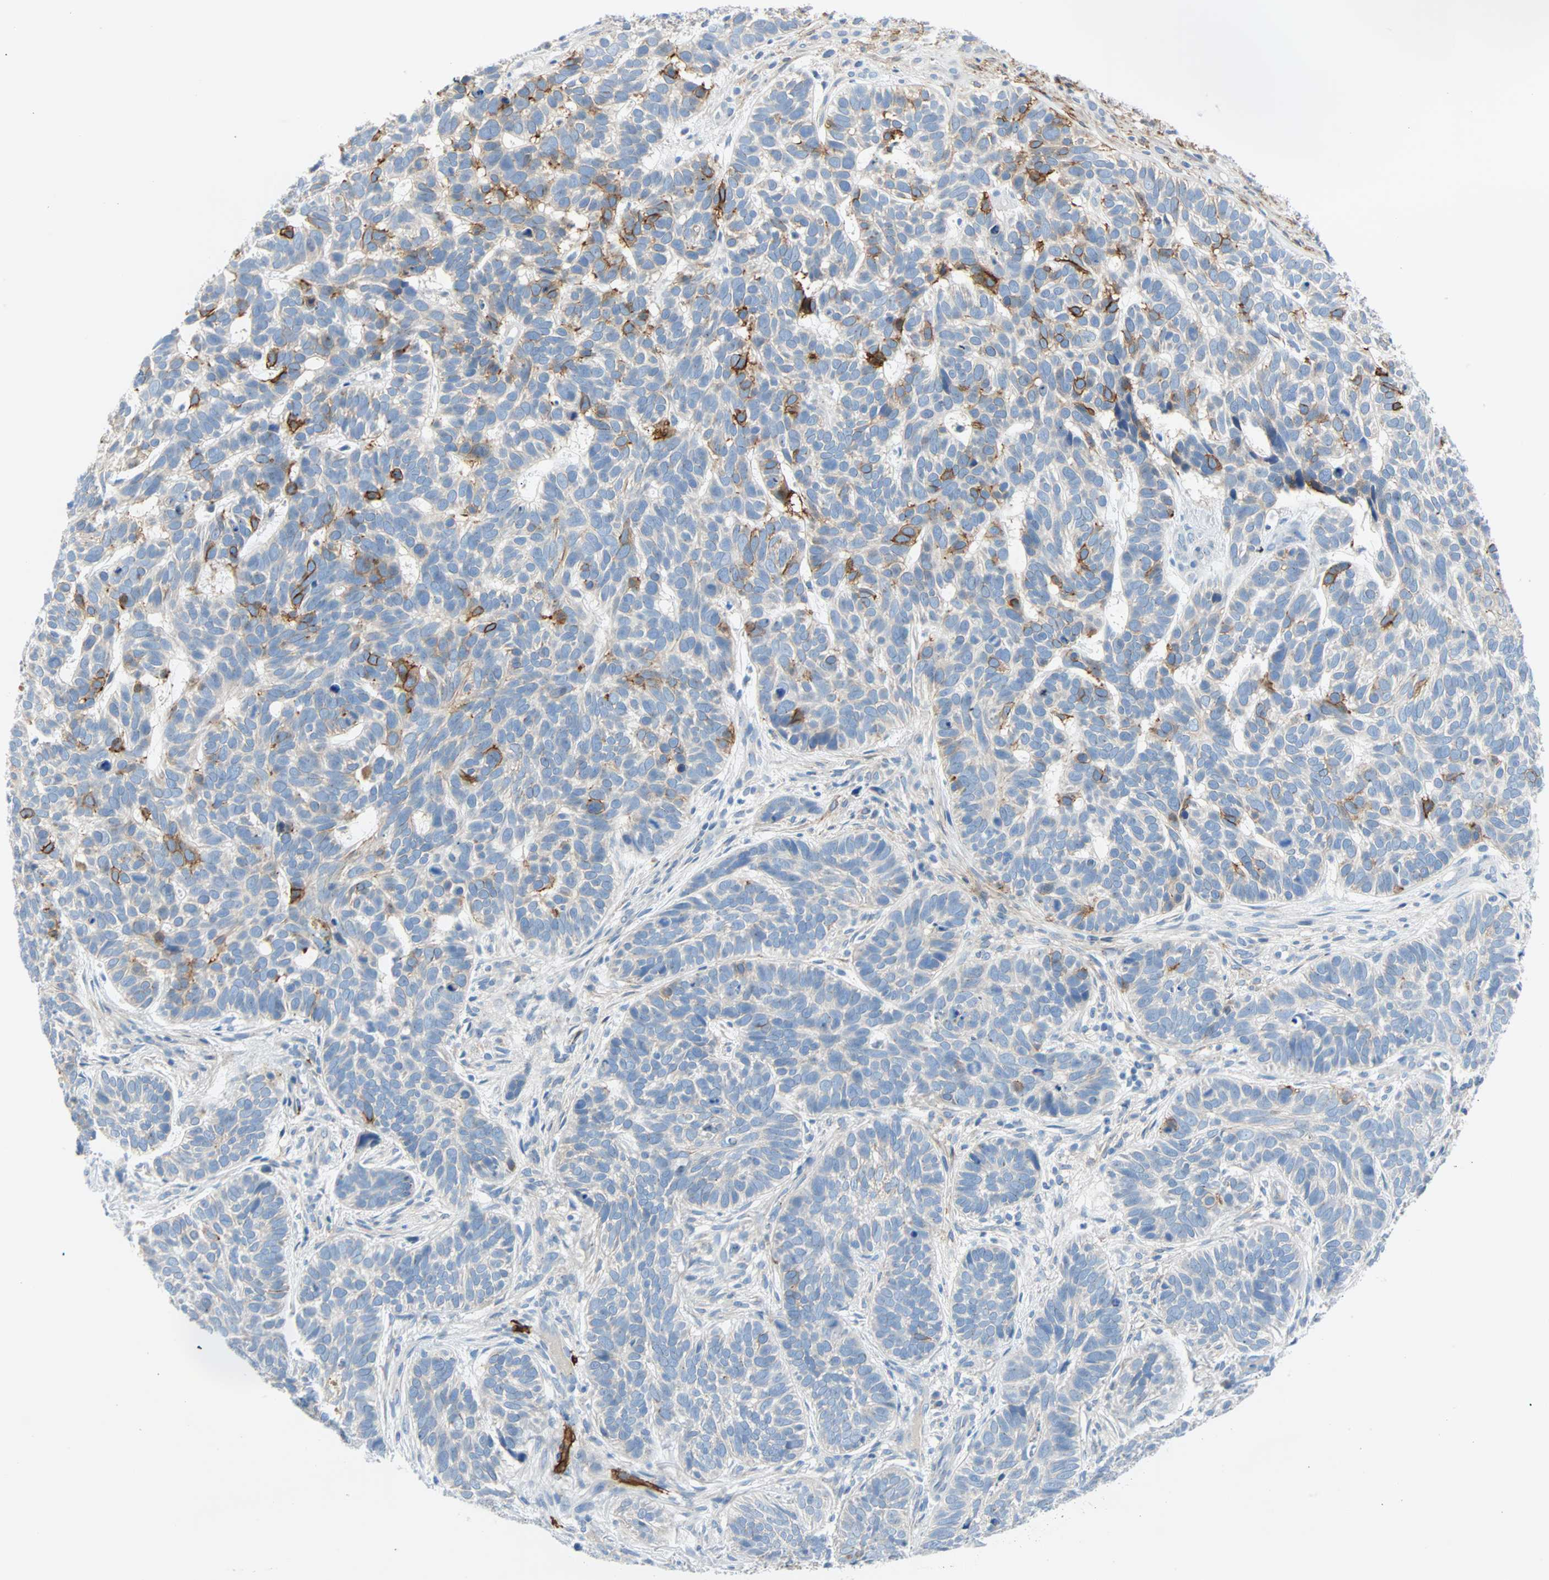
{"staining": {"intensity": "strong", "quantity": "<25%", "location": "cytoplasmic/membranous"}, "tissue": "skin cancer", "cell_type": "Tumor cells", "image_type": "cancer", "snomed": [{"axis": "morphology", "description": "Basal cell carcinoma"}, {"axis": "topography", "description": "Skin"}], "caption": "DAB immunohistochemical staining of basal cell carcinoma (skin) displays strong cytoplasmic/membranous protein staining in about <25% of tumor cells. (Brightfield microscopy of DAB IHC at high magnification).", "gene": "PDPN", "patient": {"sex": "male", "age": 87}}